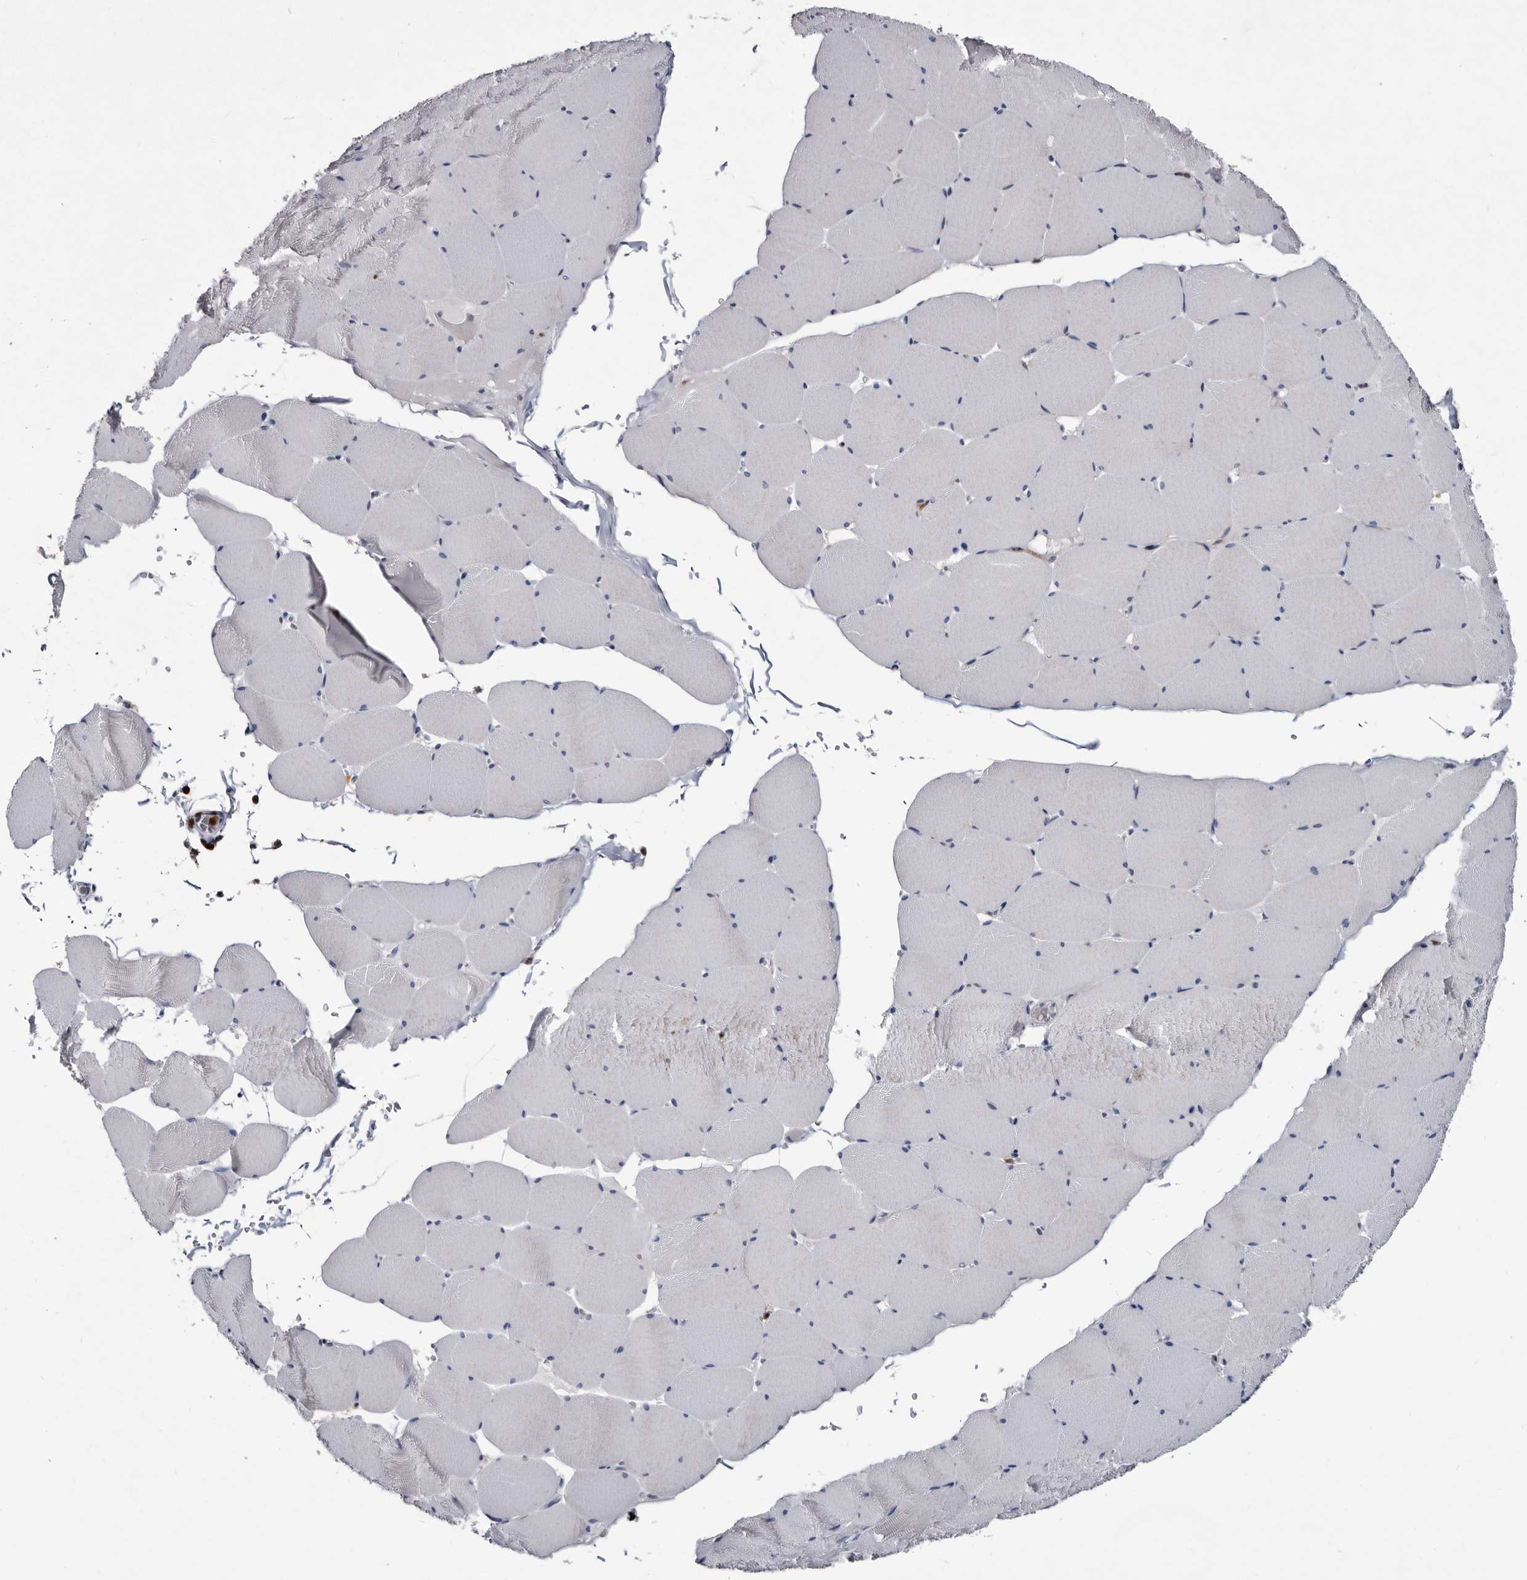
{"staining": {"intensity": "negative", "quantity": "none", "location": "none"}, "tissue": "skeletal muscle", "cell_type": "Myocytes", "image_type": "normal", "snomed": [{"axis": "morphology", "description": "Normal tissue, NOS"}, {"axis": "topography", "description": "Skeletal muscle"}, {"axis": "topography", "description": "Head-Neck"}], "caption": "Normal skeletal muscle was stained to show a protein in brown. There is no significant staining in myocytes. The staining was performed using DAB to visualize the protein expression in brown, while the nuclei were stained in blue with hematoxylin (Magnification: 20x).", "gene": "SERPINB8", "patient": {"sex": "male", "age": 66}}